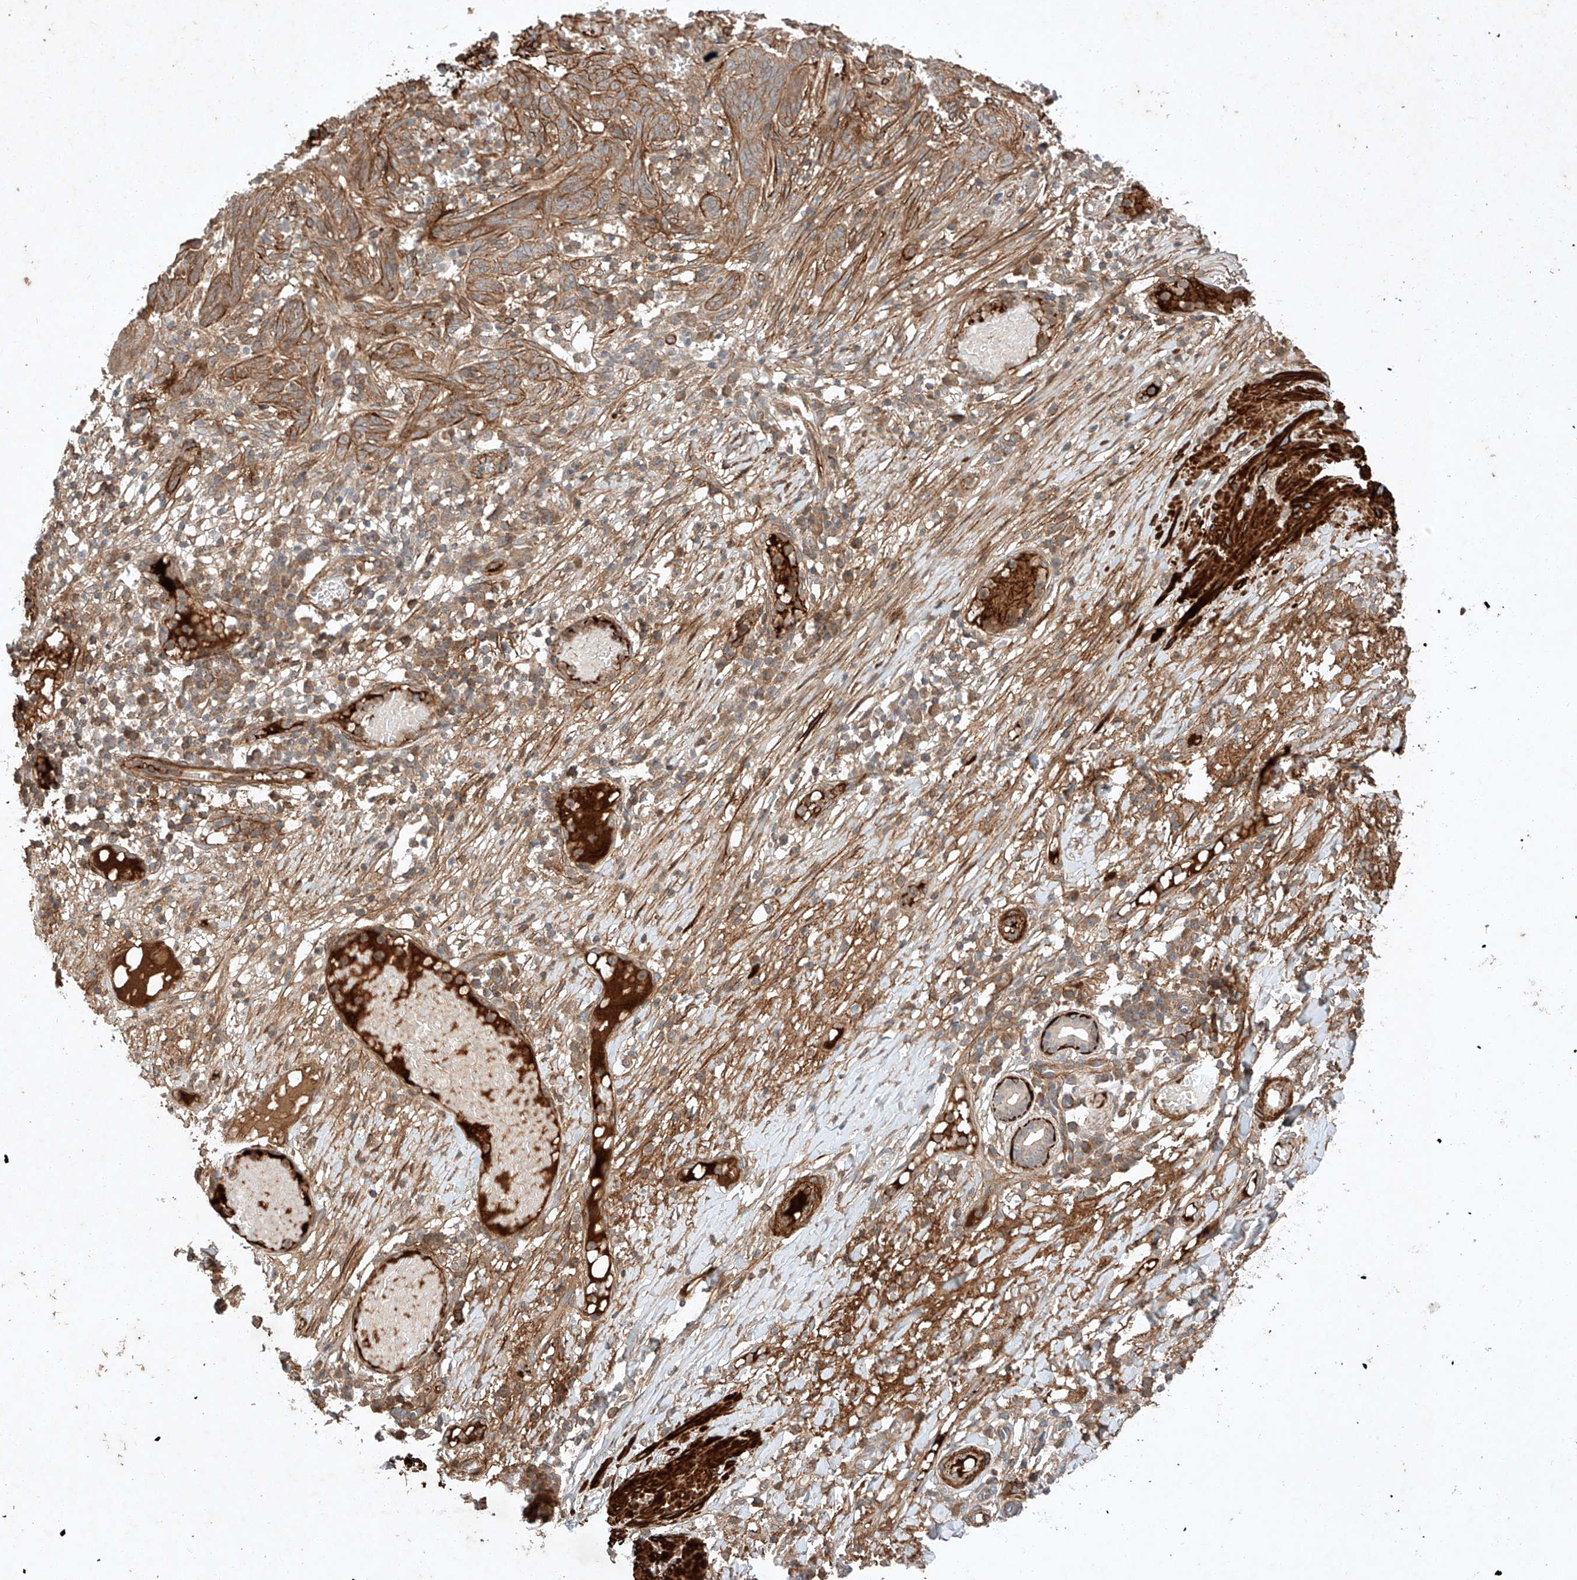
{"staining": {"intensity": "moderate", "quantity": ">75%", "location": "cytoplasmic/membranous"}, "tissue": "skin cancer", "cell_type": "Tumor cells", "image_type": "cancer", "snomed": [{"axis": "morphology", "description": "Normal tissue, NOS"}, {"axis": "morphology", "description": "Basal cell carcinoma"}, {"axis": "topography", "description": "Skin"}], "caption": "Human basal cell carcinoma (skin) stained for a protein (brown) shows moderate cytoplasmic/membranous positive staining in approximately >75% of tumor cells.", "gene": "ARHGAP33", "patient": {"sex": "male", "age": 64}}